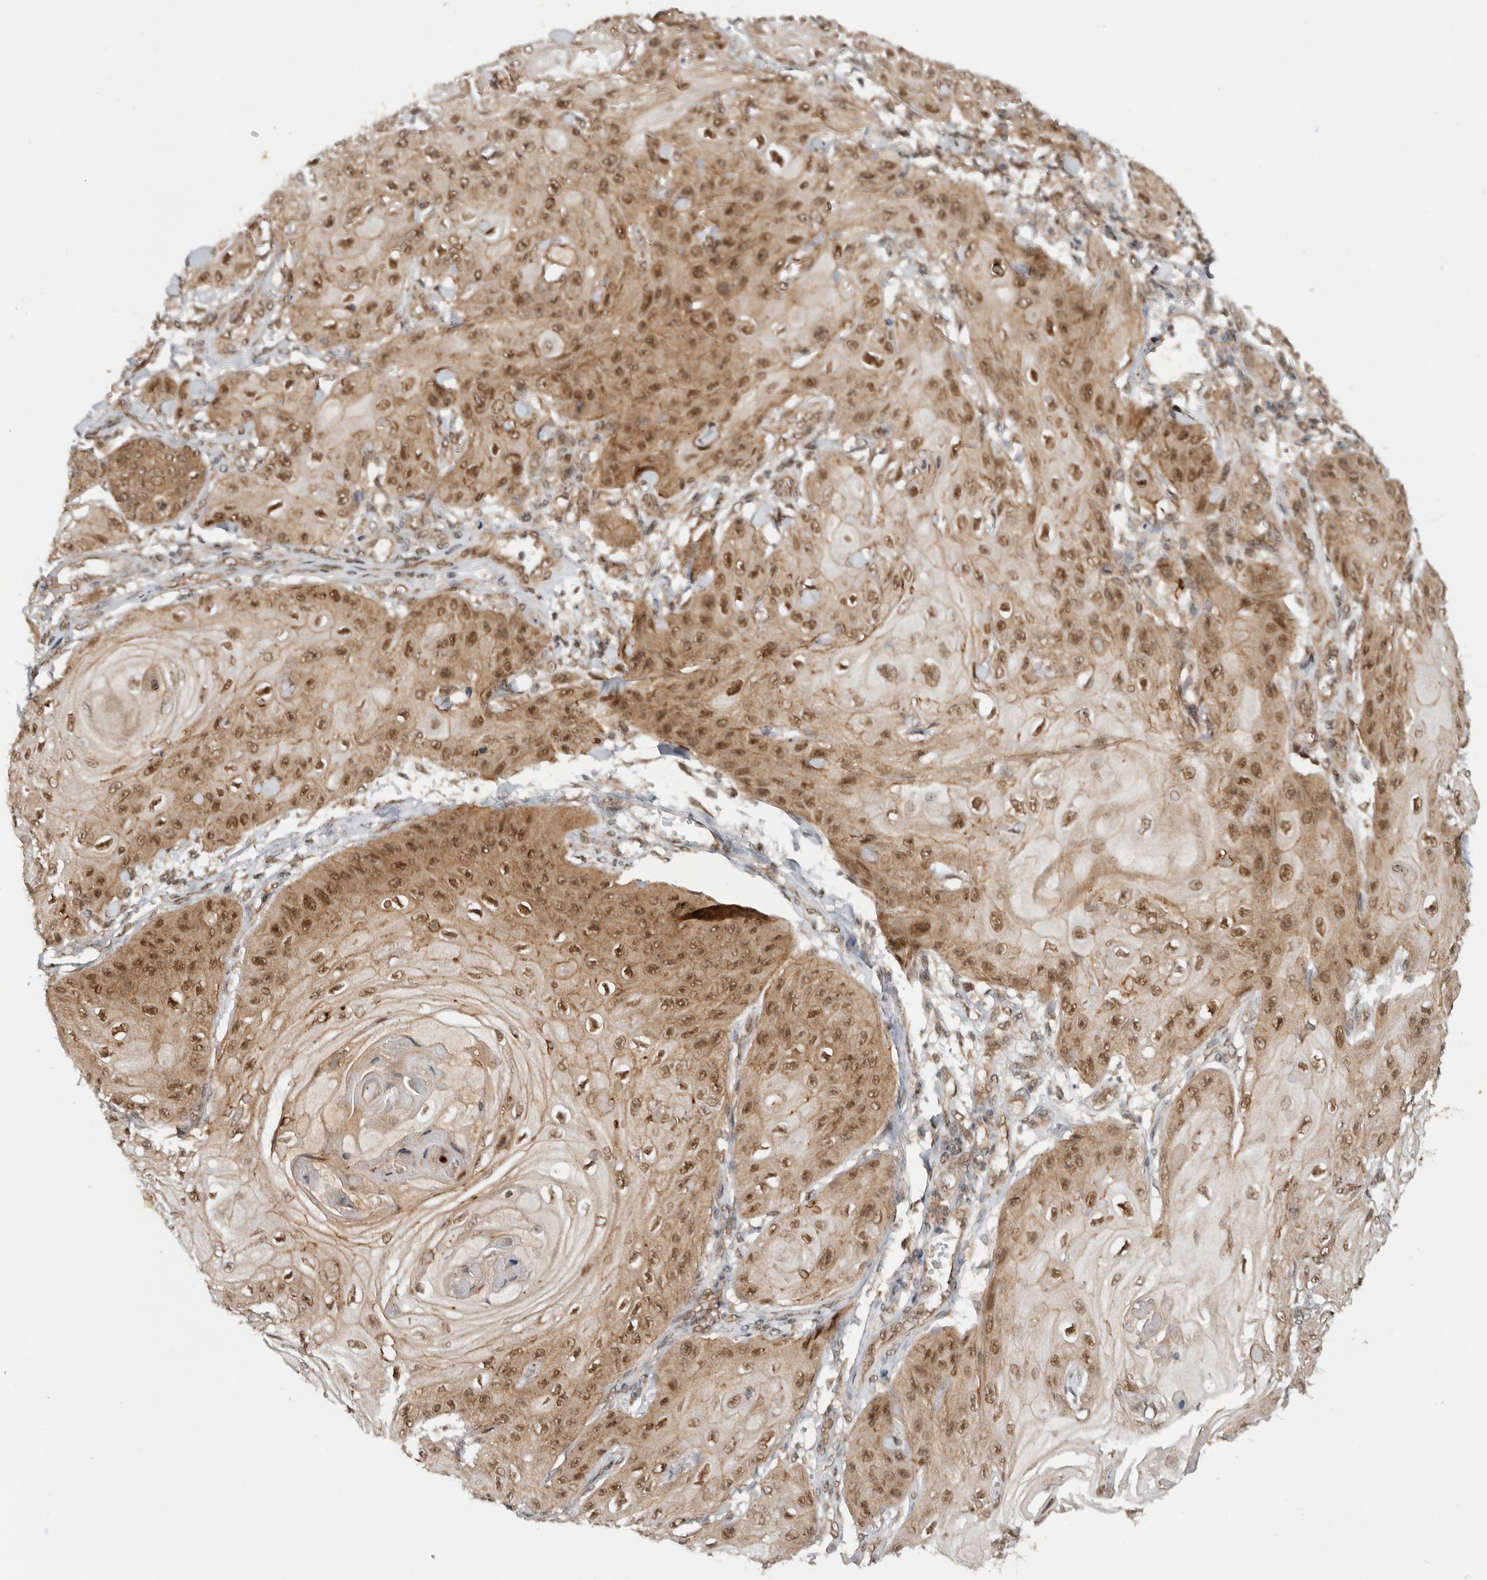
{"staining": {"intensity": "moderate", "quantity": ">75%", "location": "cytoplasmic/membranous,nuclear"}, "tissue": "skin cancer", "cell_type": "Tumor cells", "image_type": "cancer", "snomed": [{"axis": "morphology", "description": "Squamous cell carcinoma, NOS"}, {"axis": "topography", "description": "Skin"}], "caption": "Tumor cells exhibit medium levels of moderate cytoplasmic/membranous and nuclear expression in approximately >75% of cells in human skin cancer (squamous cell carcinoma). The protein of interest is shown in brown color, while the nuclei are stained blue.", "gene": "TARS2", "patient": {"sex": "male", "age": 74}}